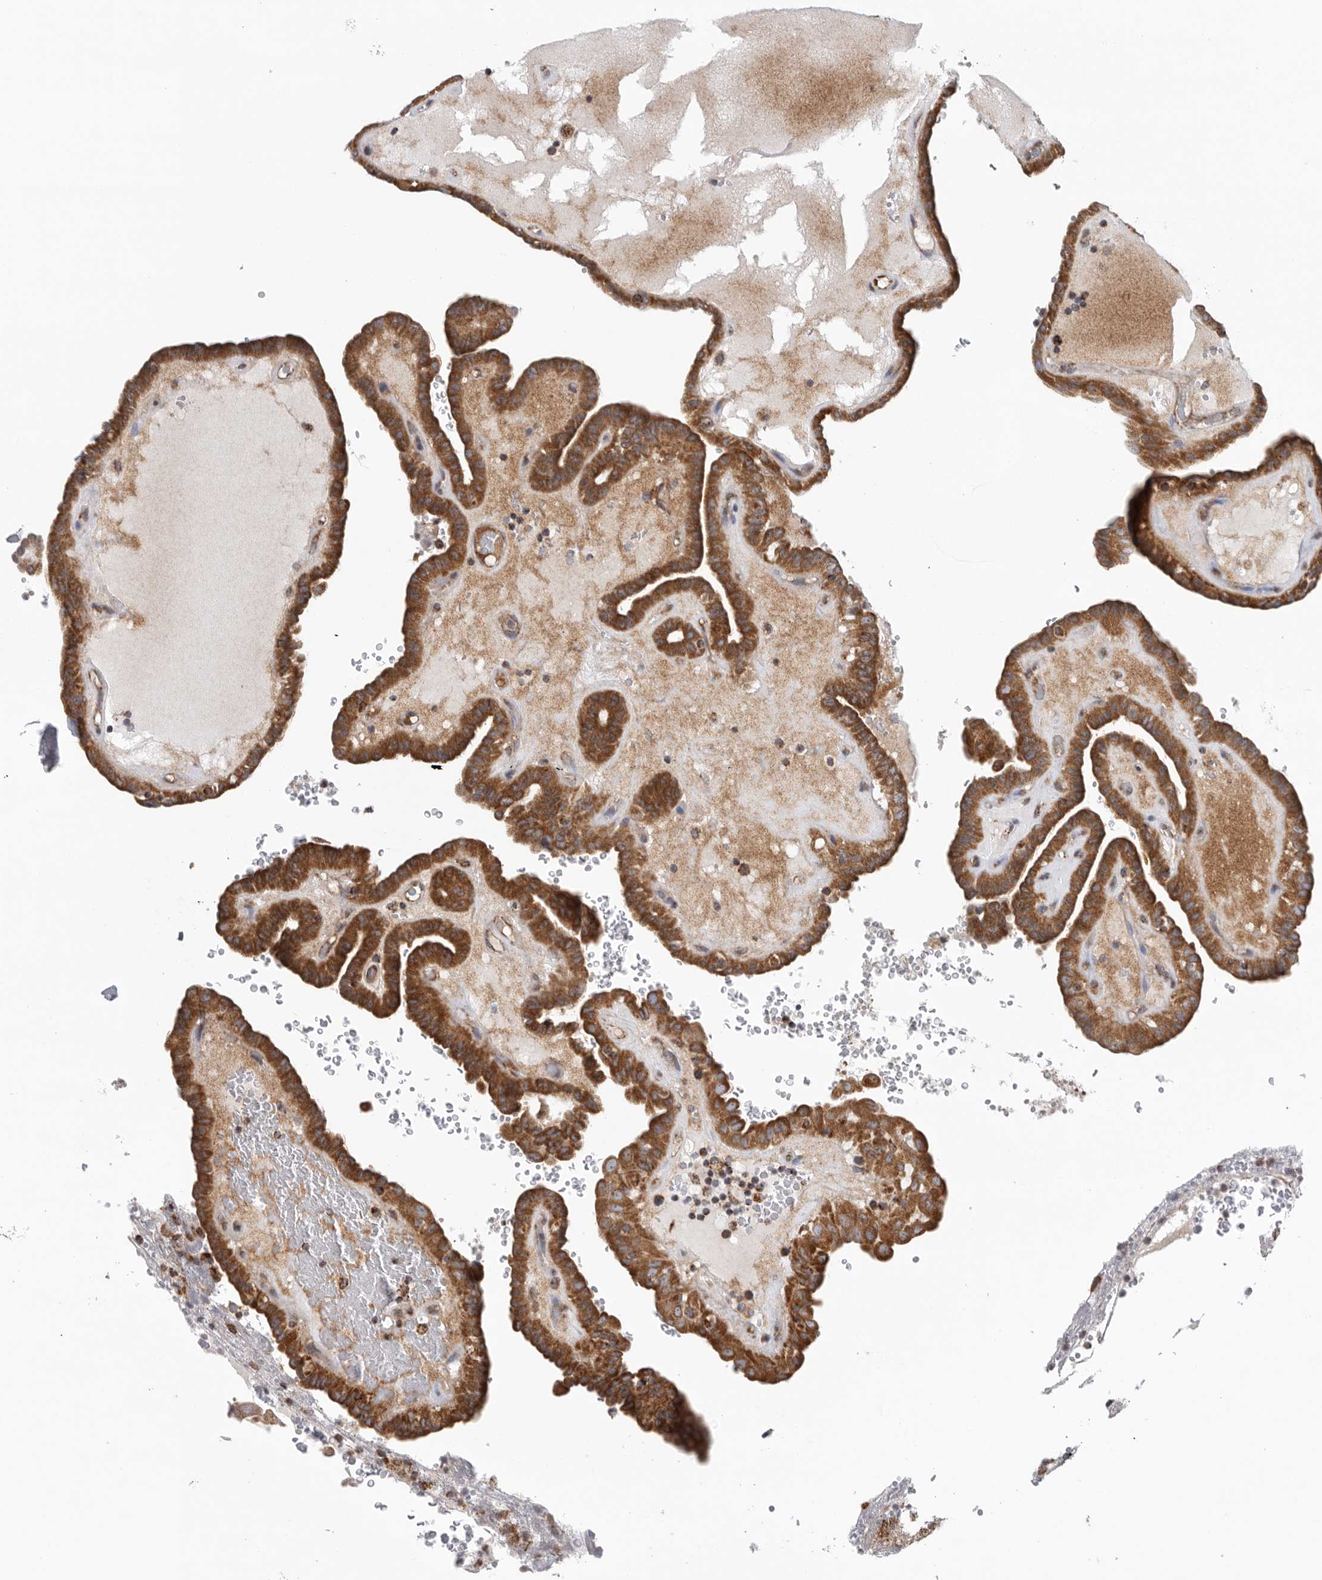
{"staining": {"intensity": "strong", "quantity": ">75%", "location": "cytoplasmic/membranous"}, "tissue": "thyroid cancer", "cell_type": "Tumor cells", "image_type": "cancer", "snomed": [{"axis": "morphology", "description": "Papillary adenocarcinoma, NOS"}, {"axis": "topography", "description": "Thyroid gland"}], "caption": "Tumor cells display strong cytoplasmic/membranous expression in about >75% of cells in thyroid papillary adenocarcinoma.", "gene": "FKBP8", "patient": {"sex": "male", "age": 77}}